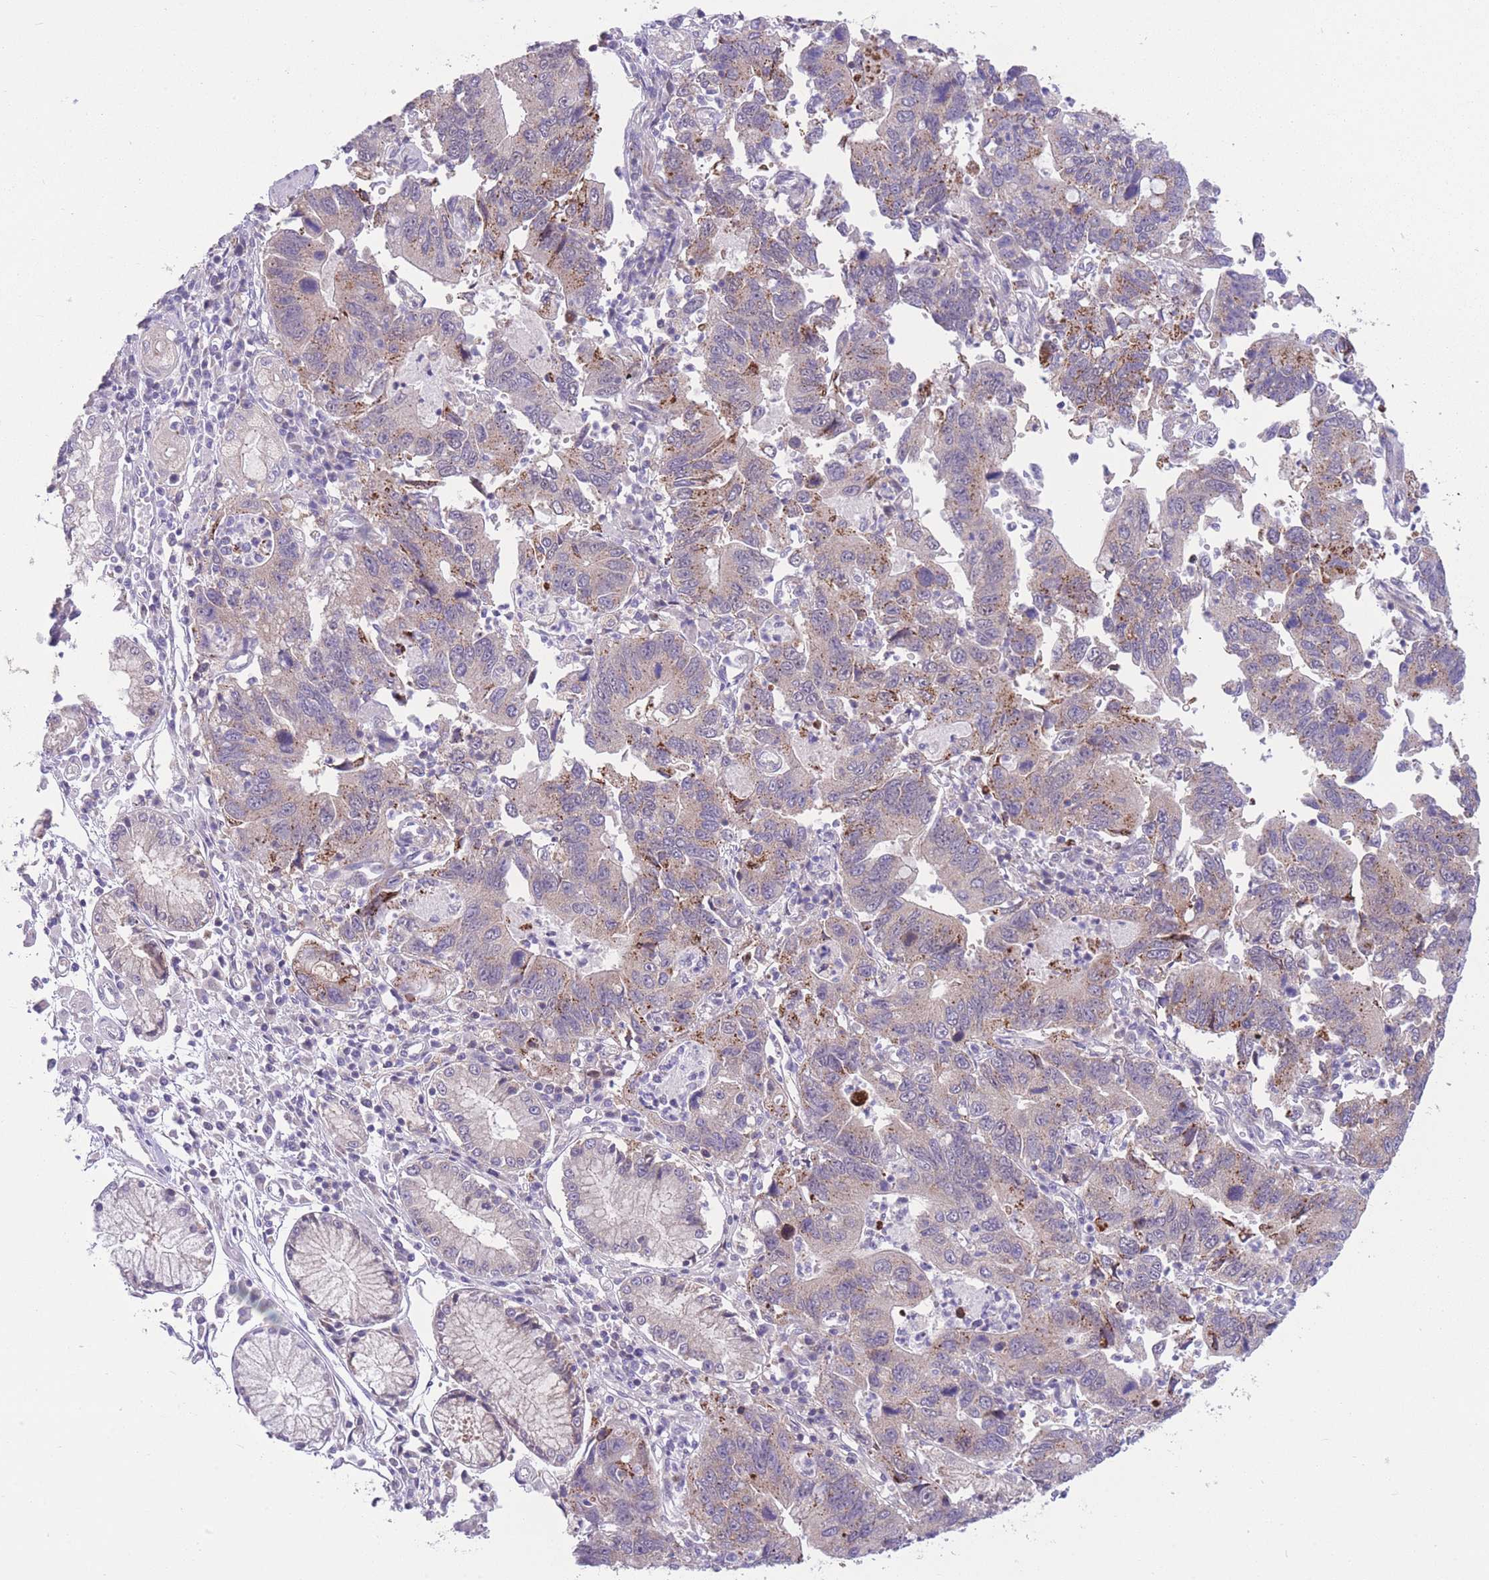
{"staining": {"intensity": "moderate", "quantity": "<25%", "location": "cytoplasmic/membranous"}, "tissue": "stomach cancer", "cell_type": "Tumor cells", "image_type": "cancer", "snomed": [{"axis": "morphology", "description": "Adenocarcinoma, NOS"}, {"axis": "topography", "description": "Stomach"}], "caption": "Immunohistochemistry (IHC) of human adenocarcinoma (stomach) demonstrates low levels of moderate cytoplasmic/membranous expression in approximately <25% of tumor cells.", "gene": "CCT6B", "patient": {"sex": "male", "age": 59}}